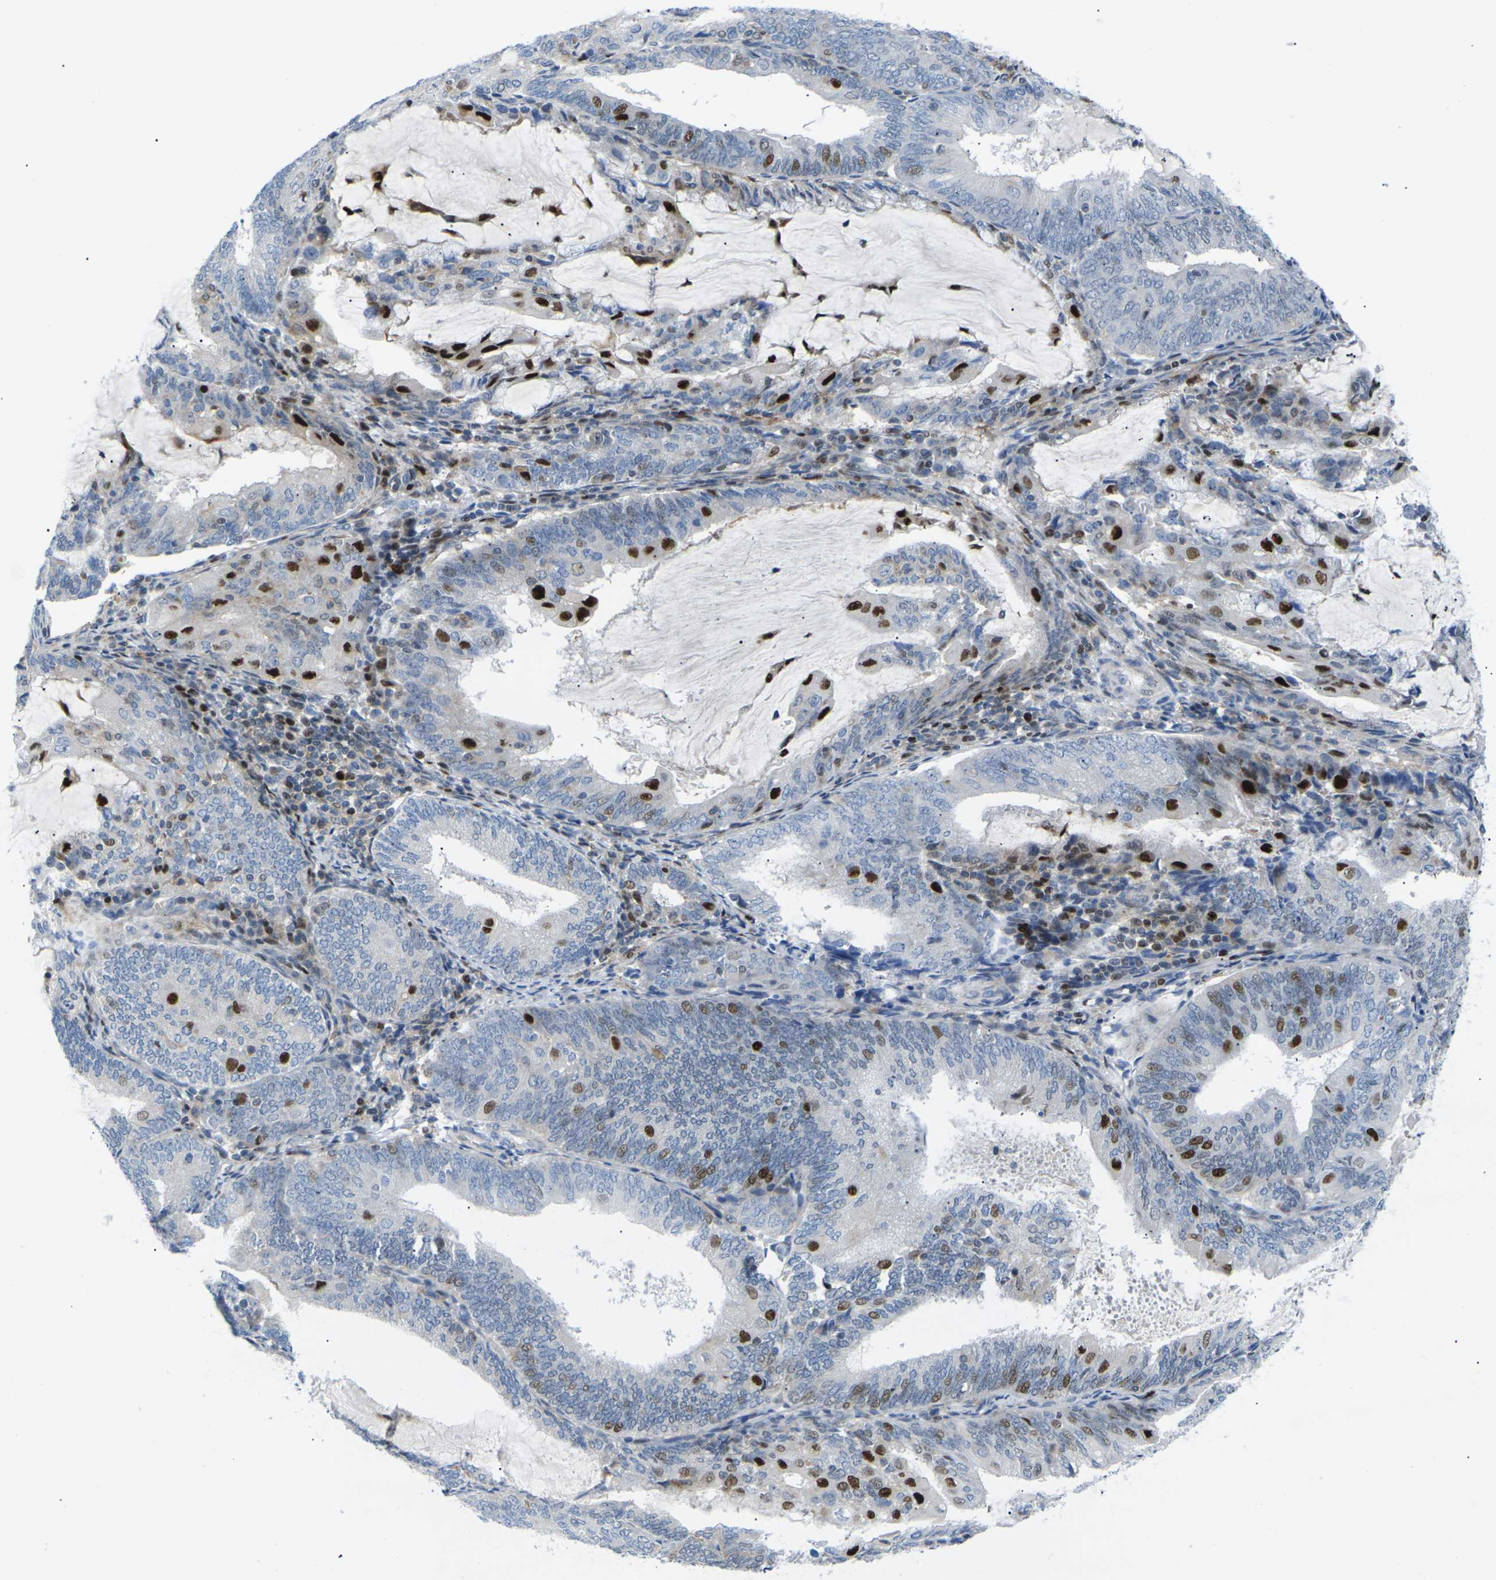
{"staining": {"intensity": "strong", "quantity": "<25%", "location": "nuclear"}, "tissue": "endometrial cancer", "cell_type": "Tumor cells", "image_type": "cancer", "snomed": [{"axis": "morphology", "description": "Adenocarcinoma, NOS"}, {"axis": "topography", "description": "Endometrium"}], "caption": "Immunohistochemical staining of human adenocarcinoma (endometrial) shows medium levels of strong nuclear positivity in approximately <25% of tumor cells.", "gene": "RPS6KA3", "patient": {"sex": "female", "age": 81}}